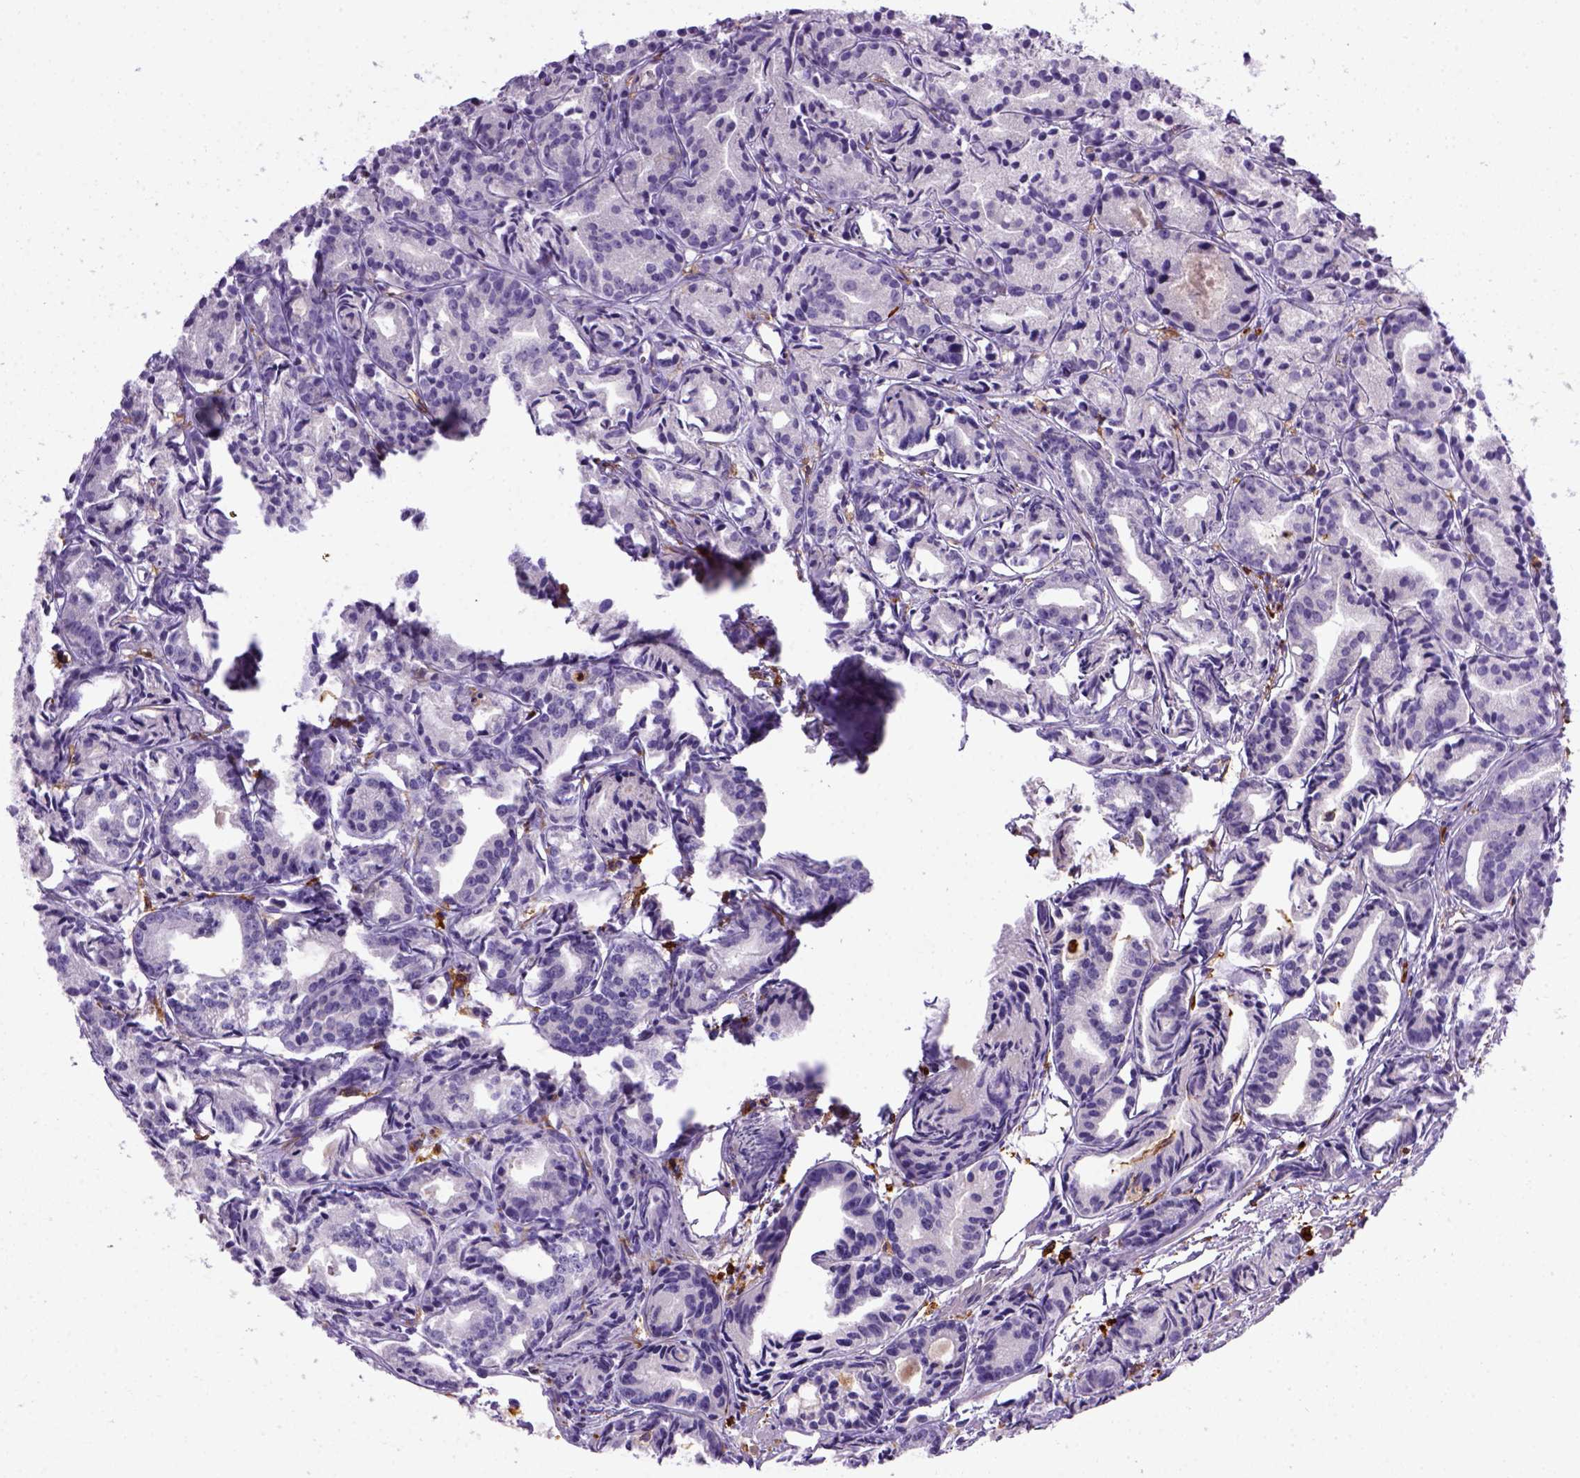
{"staining": {"intensity": "negative", "quantity": "none", "location": "none"}, "tissue": "prostate cancer", "cell_type": "Tumor cells", "image_type": "cancer", "snomed": [{"axis": "morphology", "description": "Adenocarcinoma, Medium grade"}, {"axis": "topography", "description": "Prostate"}], "caption": "A high-resolution photomicrograph shows immunohistochemistry (IHC) staining of prostate adenocarcinoma (medium-grade), which reveals no significant expression in tumor cells. The staining is performed using DAB brown chromogen with nuclei counter-stained in using hematoxylin.", "gene": "CD14", "patient": {"sex": "male", "age": 74}}